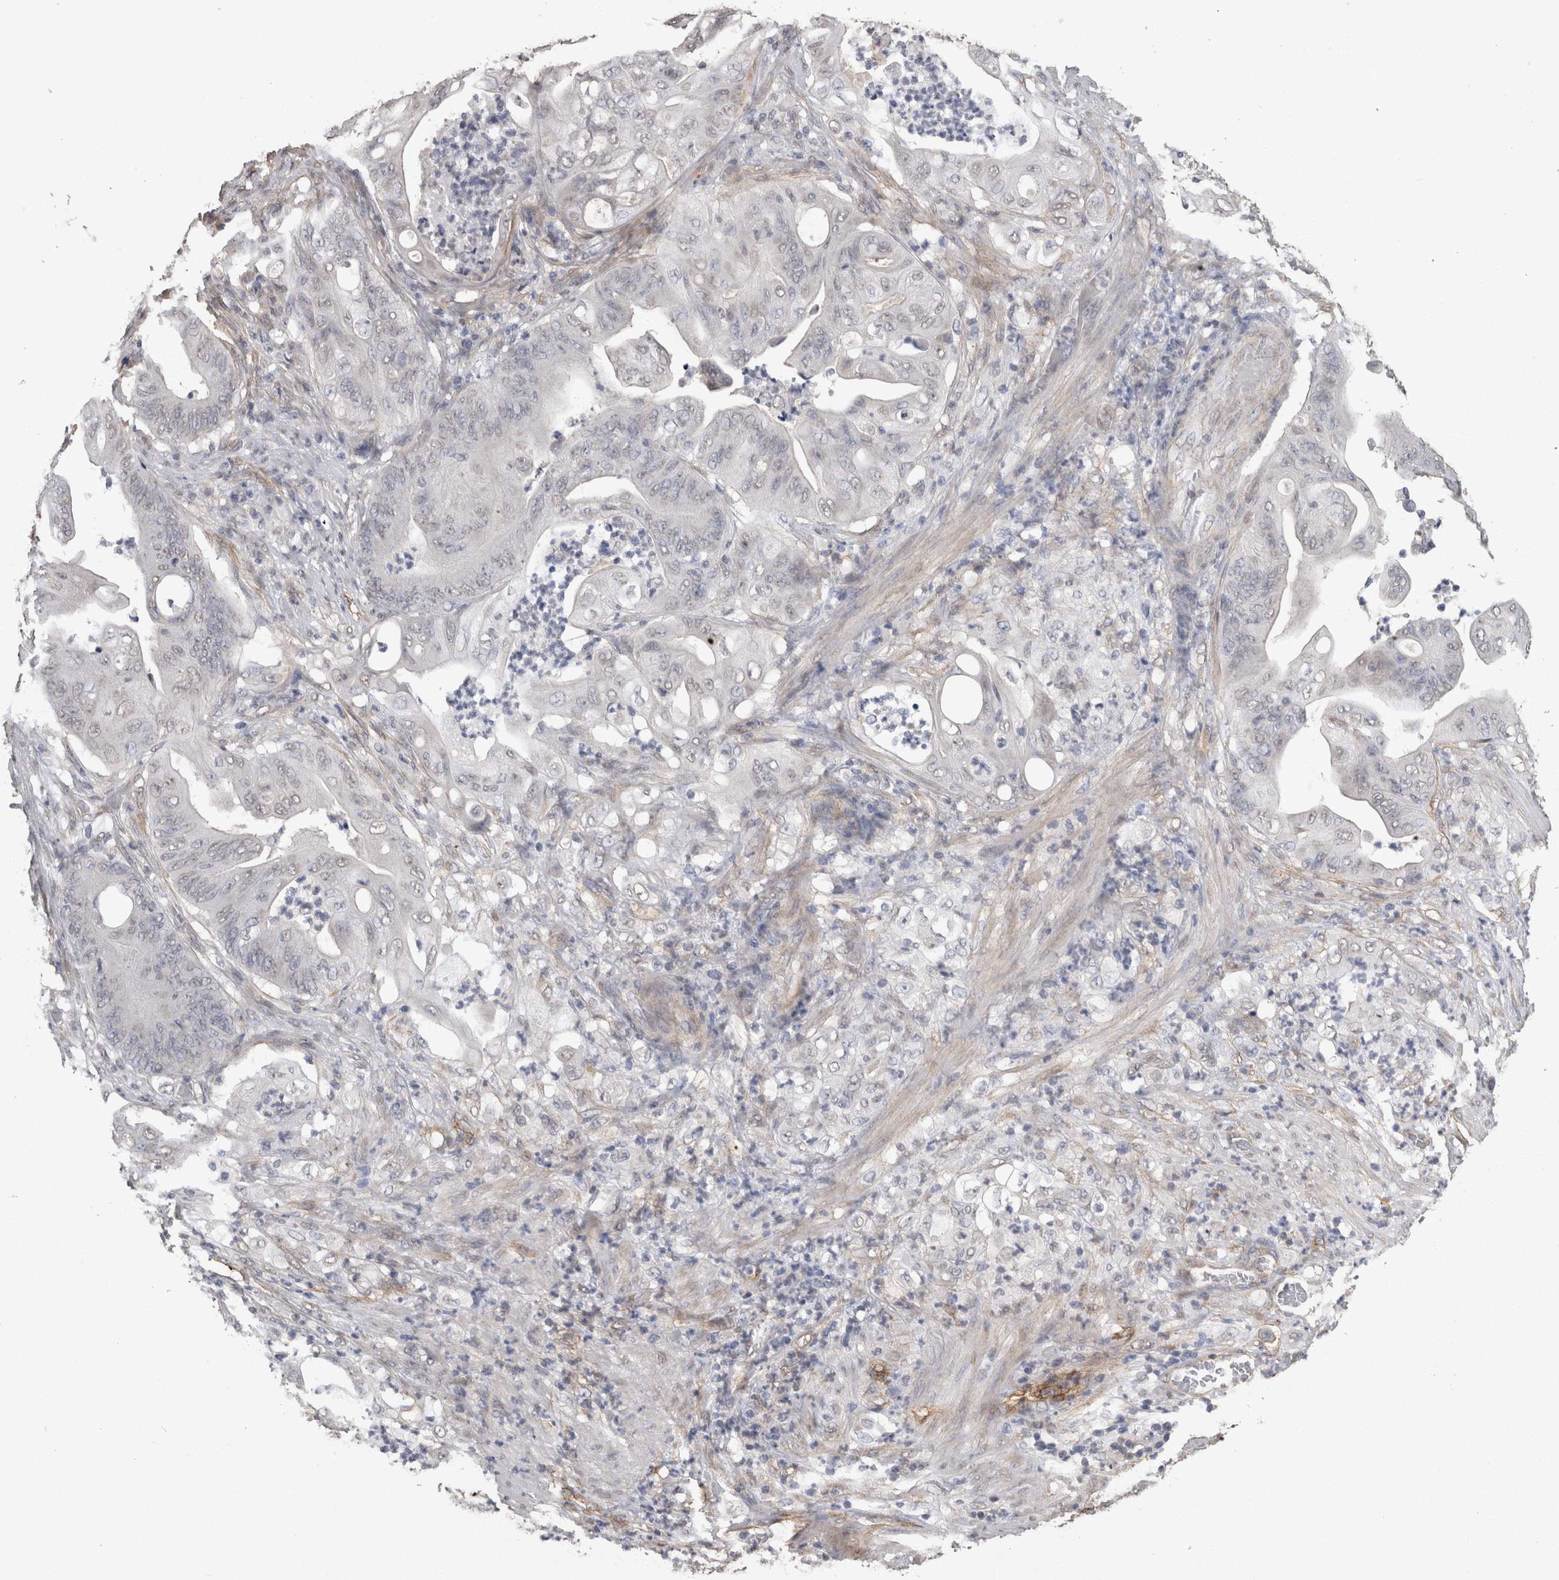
{"staining": {"intensity": "negative", "quantity": "none", "location": "none"}, "tissue": "stomach cancer", "cell_type": "Tumor cells", "image_type": "cancer", "snomed": [{"axis": "morphology", "description": "Adenocarcinoma, NOS"}, {"axis": "topography", "description": "Stomach"}], "caption": "Image shows no significant protein expression in tumor cells of stomach adenocarcinoma.", "gene": "RECK", "patient": {"sex": "female", "age": 73}}